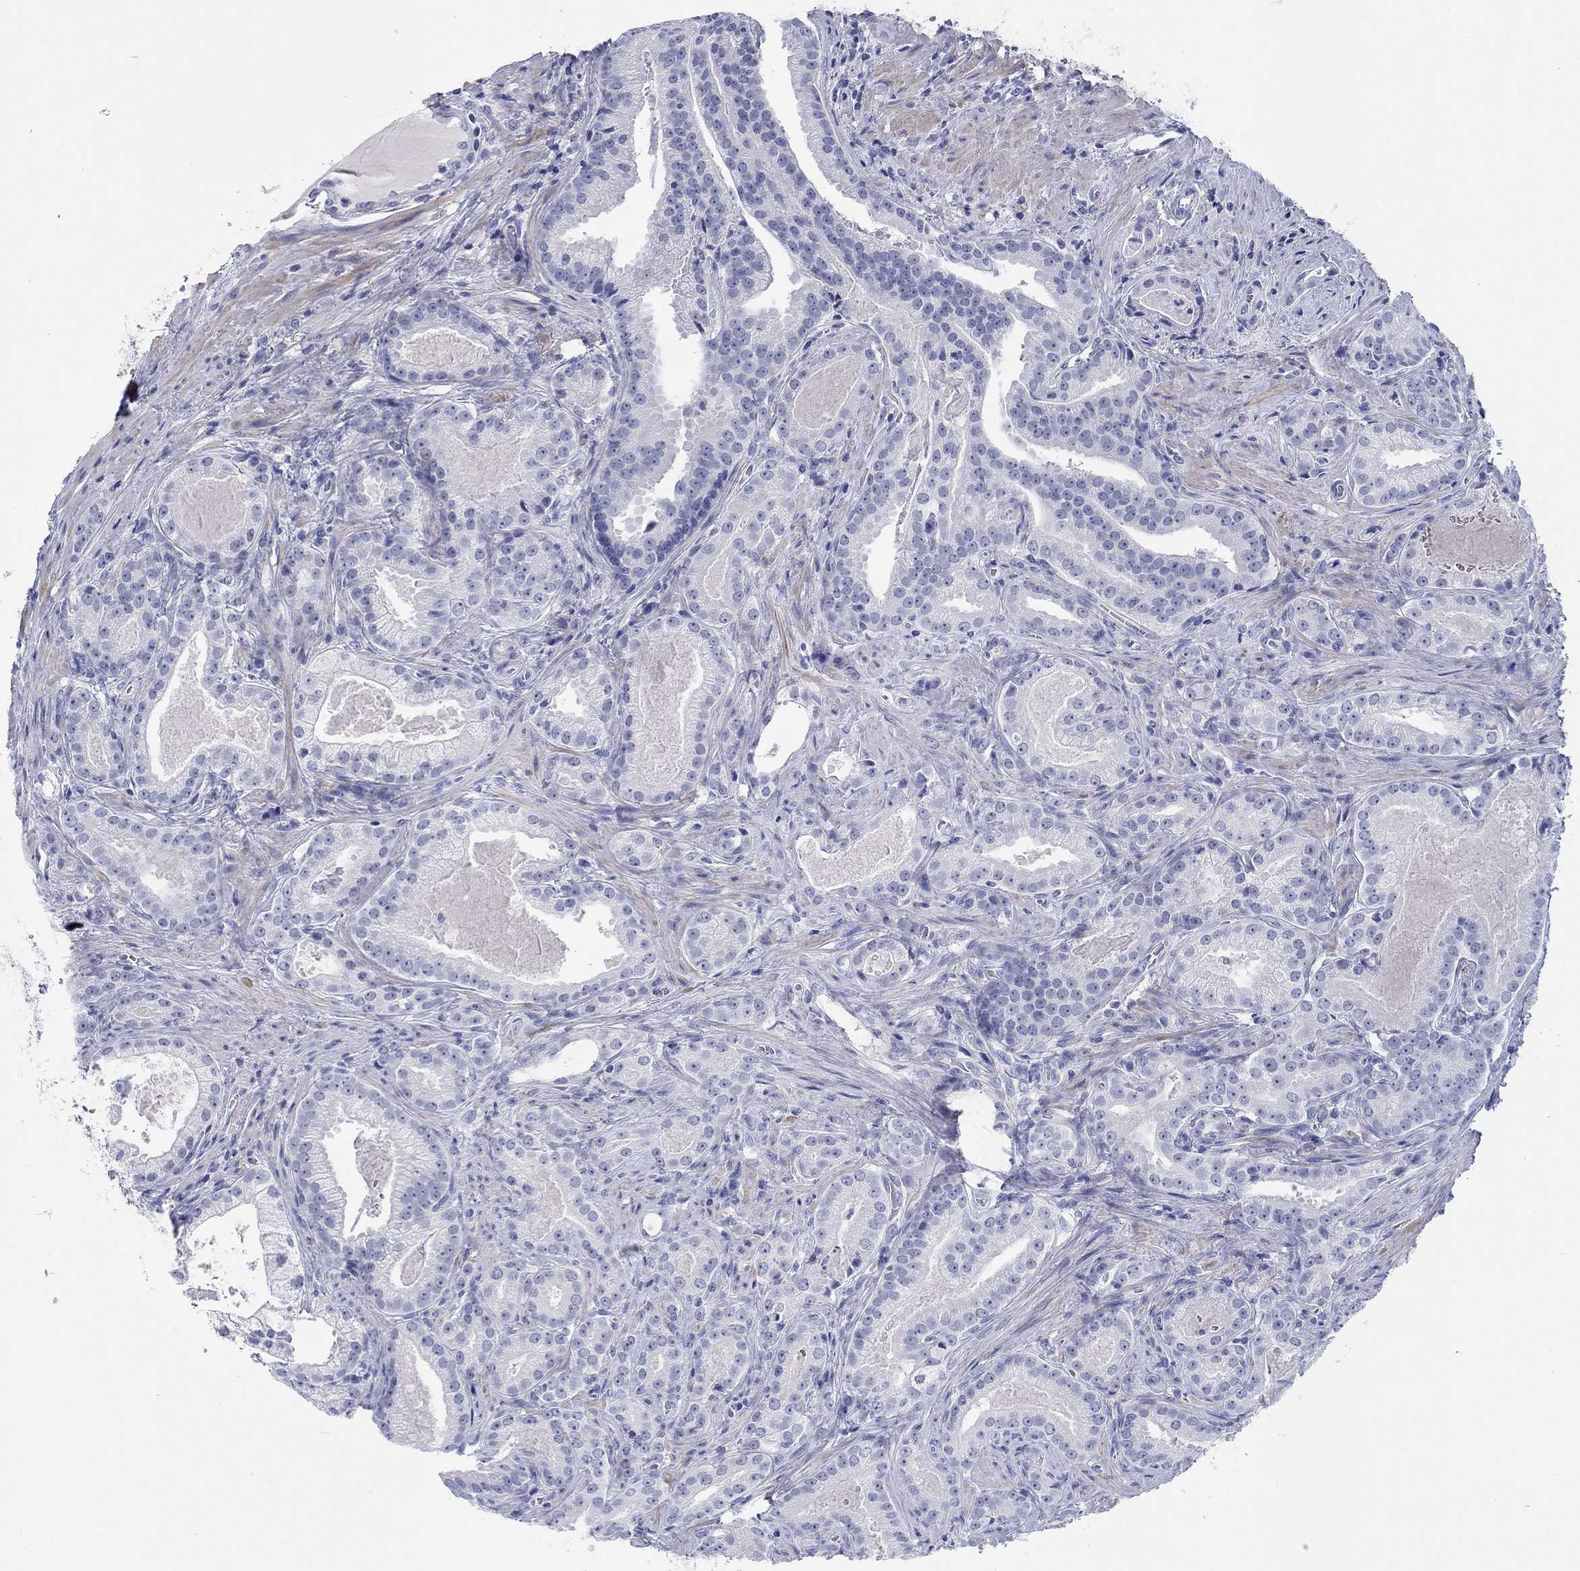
{"staining": {"intensity": "negative", "quantity": "none", "location": "none"}, "tissue": "prostate cancer", "cell_type": "Tumor cells", "image_type": "cancer", "snomed": [{"axis": "morphology", "description": "Adenocarcinoma, NOS"}, {"axis": "topography", "description": "Prostate"}], "caption": "The IHC histopathology image has no significant staining in tumor cells of prostate adenocarcinoma tissue.", "gene": "PDYN", "patient": {"sex": "male", "age": 61}}